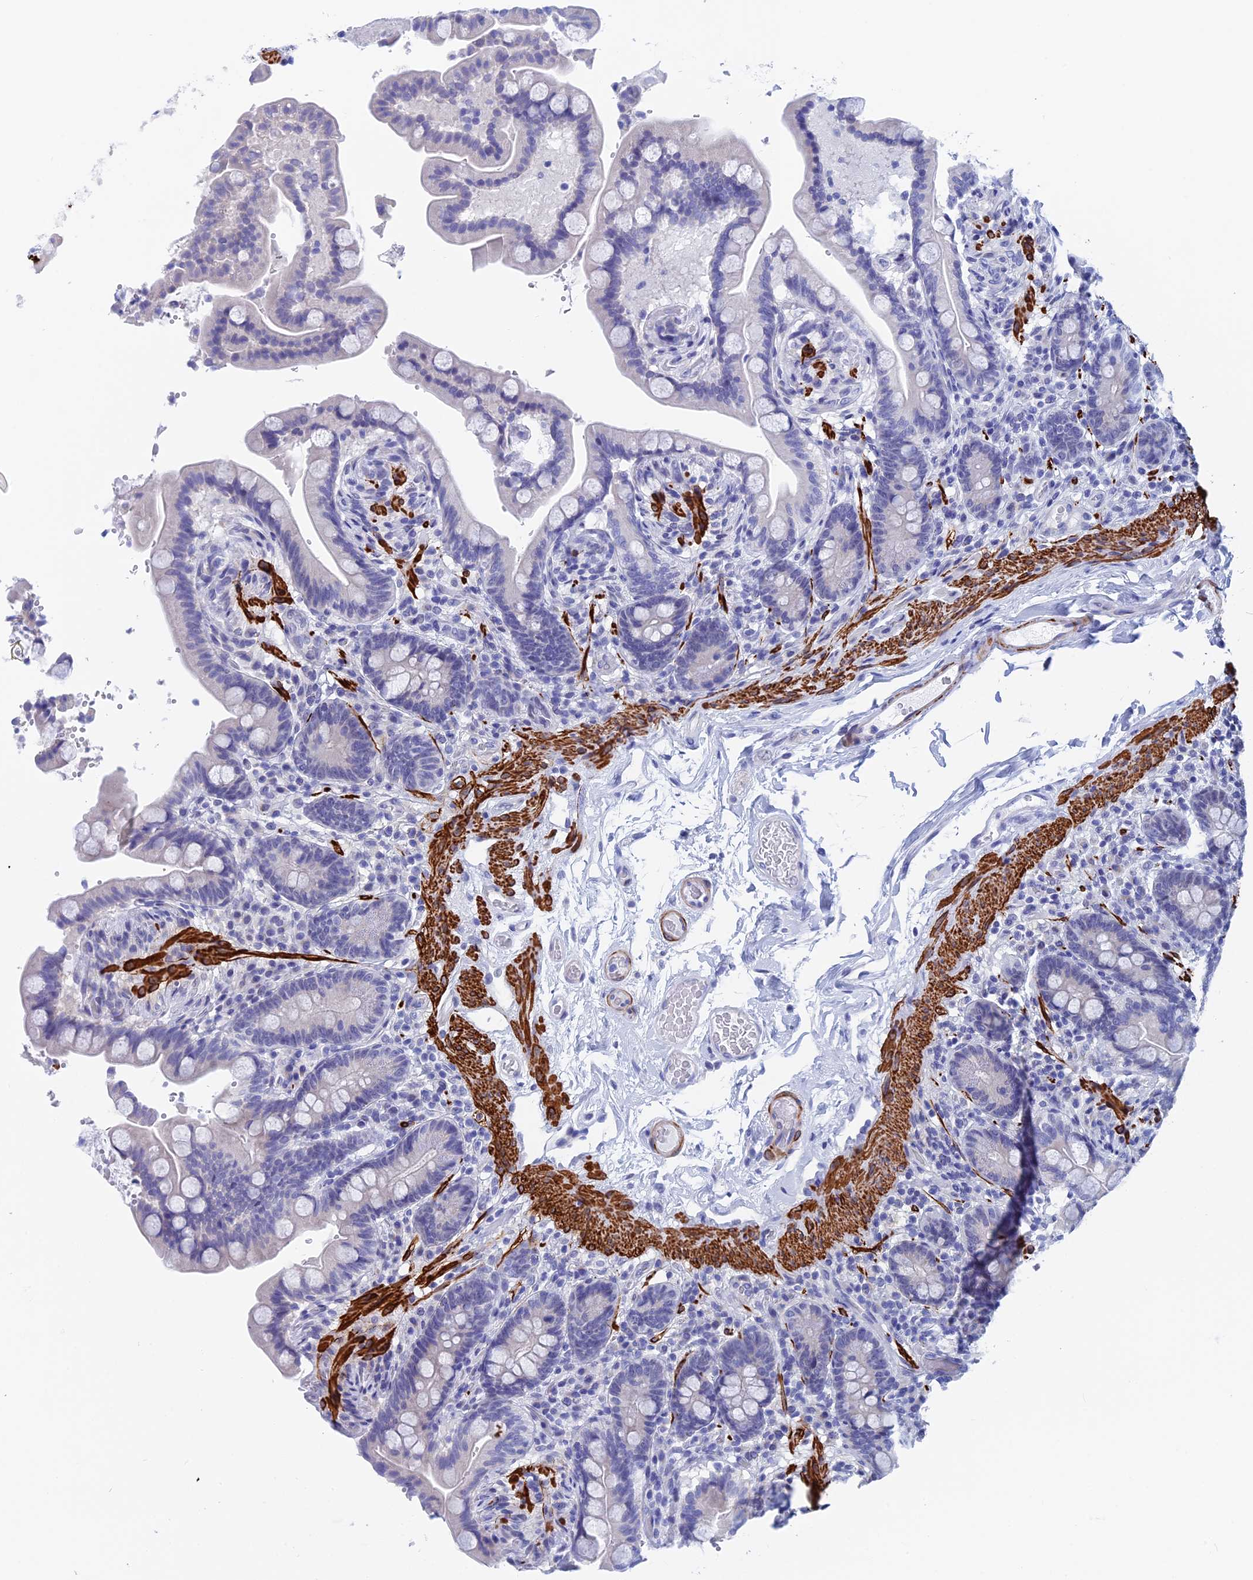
{"staining": {"intensity": "negative", "quantity": "none", "location": "none"}, "tissue": "colon", "cell_type": "Endothelial cells", "image_type": "normal", "snomed": [{"axis": "morphology", "description": "Normal tissue, NOS"}, {"axis": "topography", "description": "Smooth muscle"}, {"axis": "topography", "description": "Colon"}], "caption": "The image reveals no significant staining in endothelial cells of colon. (Stains: DAB (3,3'-diaminobenzidine) immunohistochemistry with hematoxylin counter stain, Microscopy: brightfield microscopy at high magnification).", "gene": "WDR83", "patient": {"sex": "male", "age": 73}}